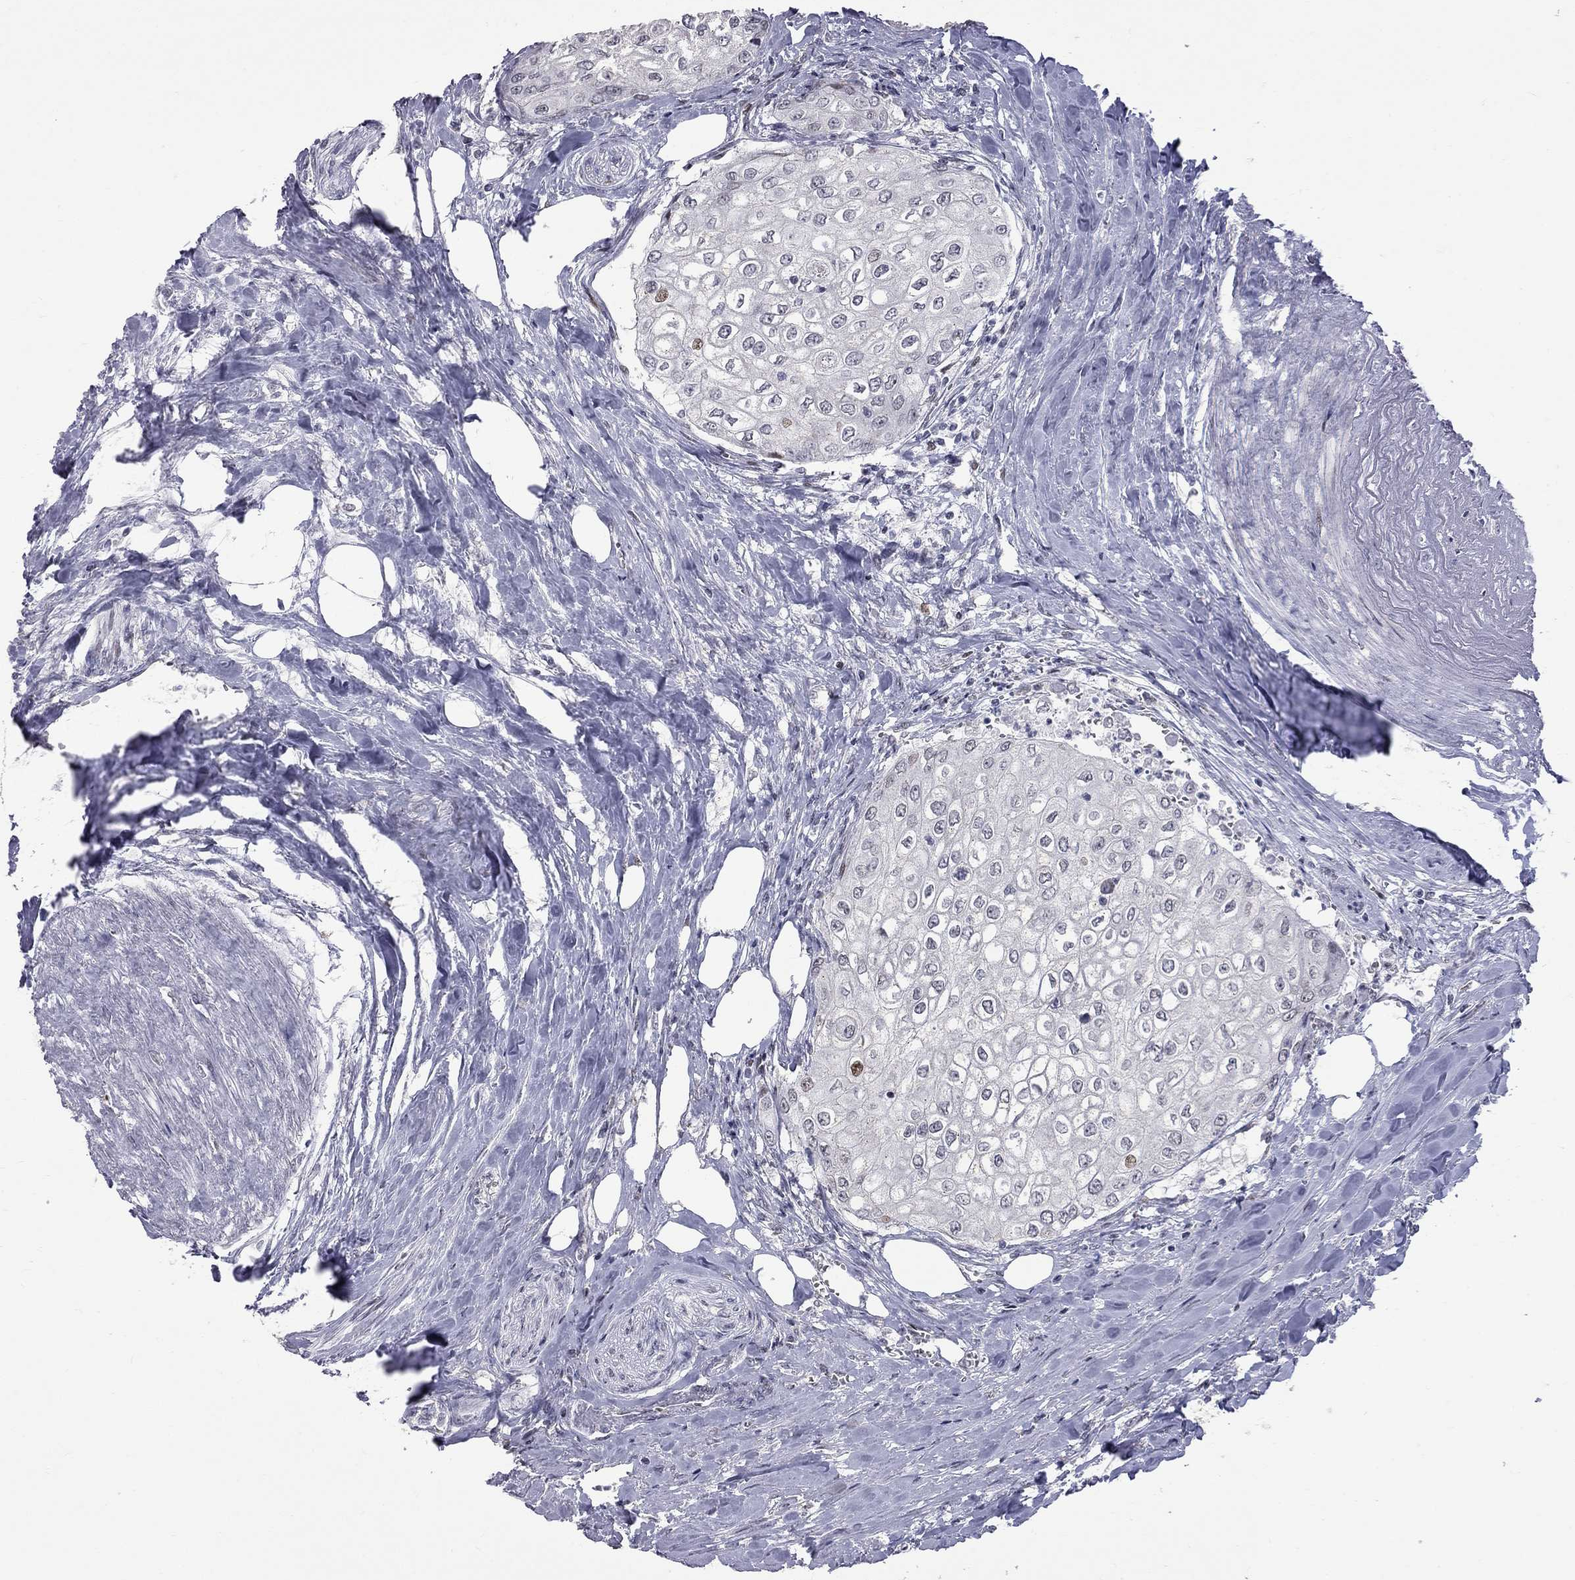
{"staining": {"intensity": "weak", "quantity": "<25%", "location": "nuclear"}, "tissue": "urothelial cancer", "cell_type": "Tumor cells", "image_type": "cancer", "snomed": [{"axis": "morphology", "description": "Urothelial carcinoma, High grade"}, {"axis": "topography", "description": "Urinary bladder"}], "caption": "This is an immunohistochemistry photomicrograph of urothelial cancer. There is no staining in tumor cells.", "gene": "ZNF154", "patient": {"sex": "male", "age": 62}}